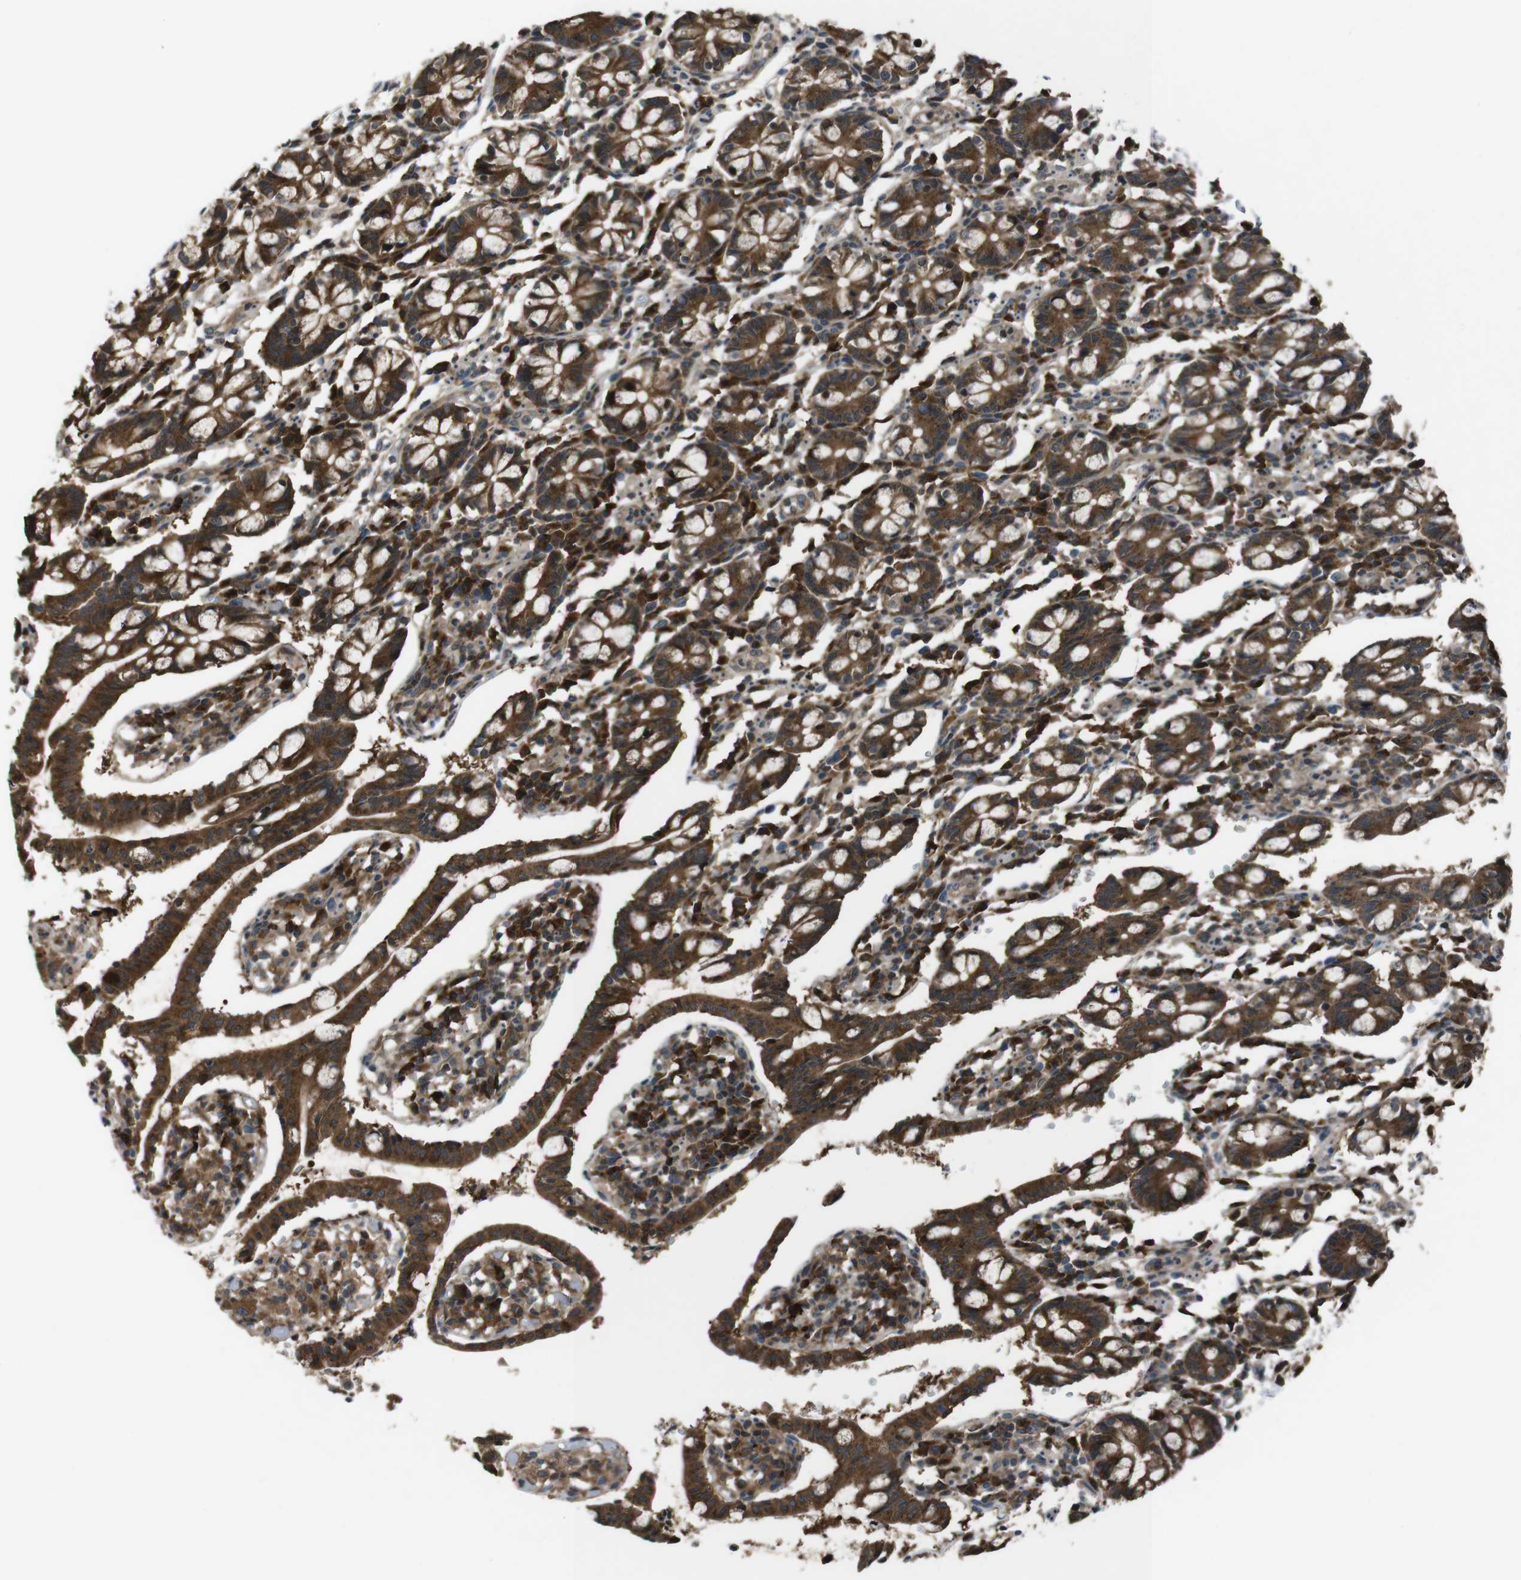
{"staining": {"intensity": "strong", "quantity": ">75%", "location": "cytoplasmic/membranous"}, "tissue": "small intestine", "cell_type": "Glandular cells", "image_type": "normal", "snomed": [{"axis": "morphology", "description": "Normal tissue, NOS"}, {"axis": "morphology", "description": "Cystadenocarcinoma, serous, Metastatic site"}, {"axis": "topography", "description": "Small intestine"}], "caption": "IHC of normal human small intestine exhibits high levels of strong cytoplasmic/membranous positivity in about >75% of glandular cells. The protein is shown in brown color, while the nuclei are stained blue.", "gene": "SLC22A23", "patient": {"sex": "female", "age": 61}}